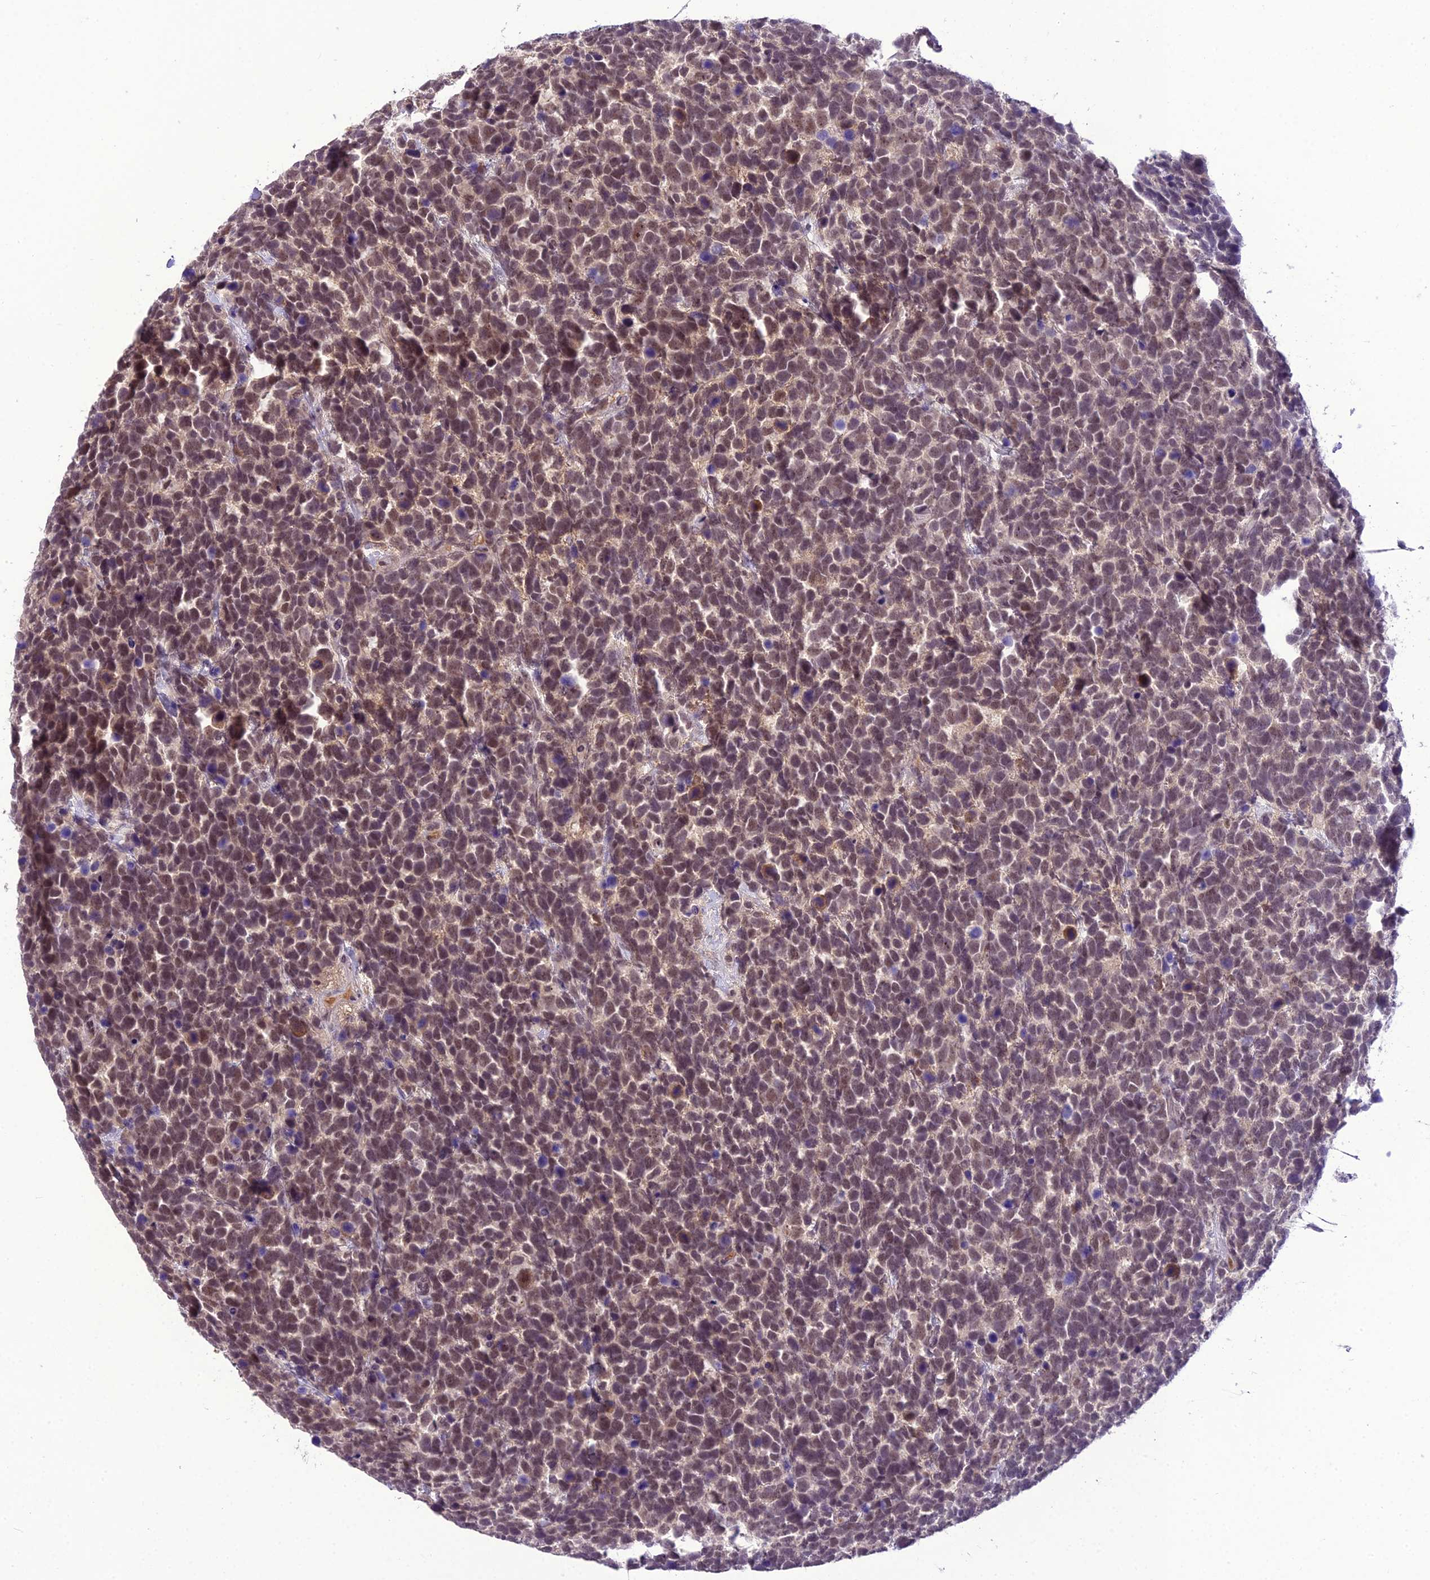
{"staining": {"intensity": "moderate", "quantity": ">75%", "location": "nuclear"}, "tissue": "urothelial cancer", "cell_type": "Tumor cells", "image_type": "cancer", "snomed": [{"axis": "morphology", "description": "Urothelial carcinoma, High grade"}, {"axis": "topography", "description": "Urinary bladder"}], "caption": "IHC of human urothelial carcinoma (high-grade) exhibits medium levels of moderate nuclear positivity in approximately >75% of tumor cells.", "gene": "SH3RF3", "patient": {"sex": "female", "age": 82}}